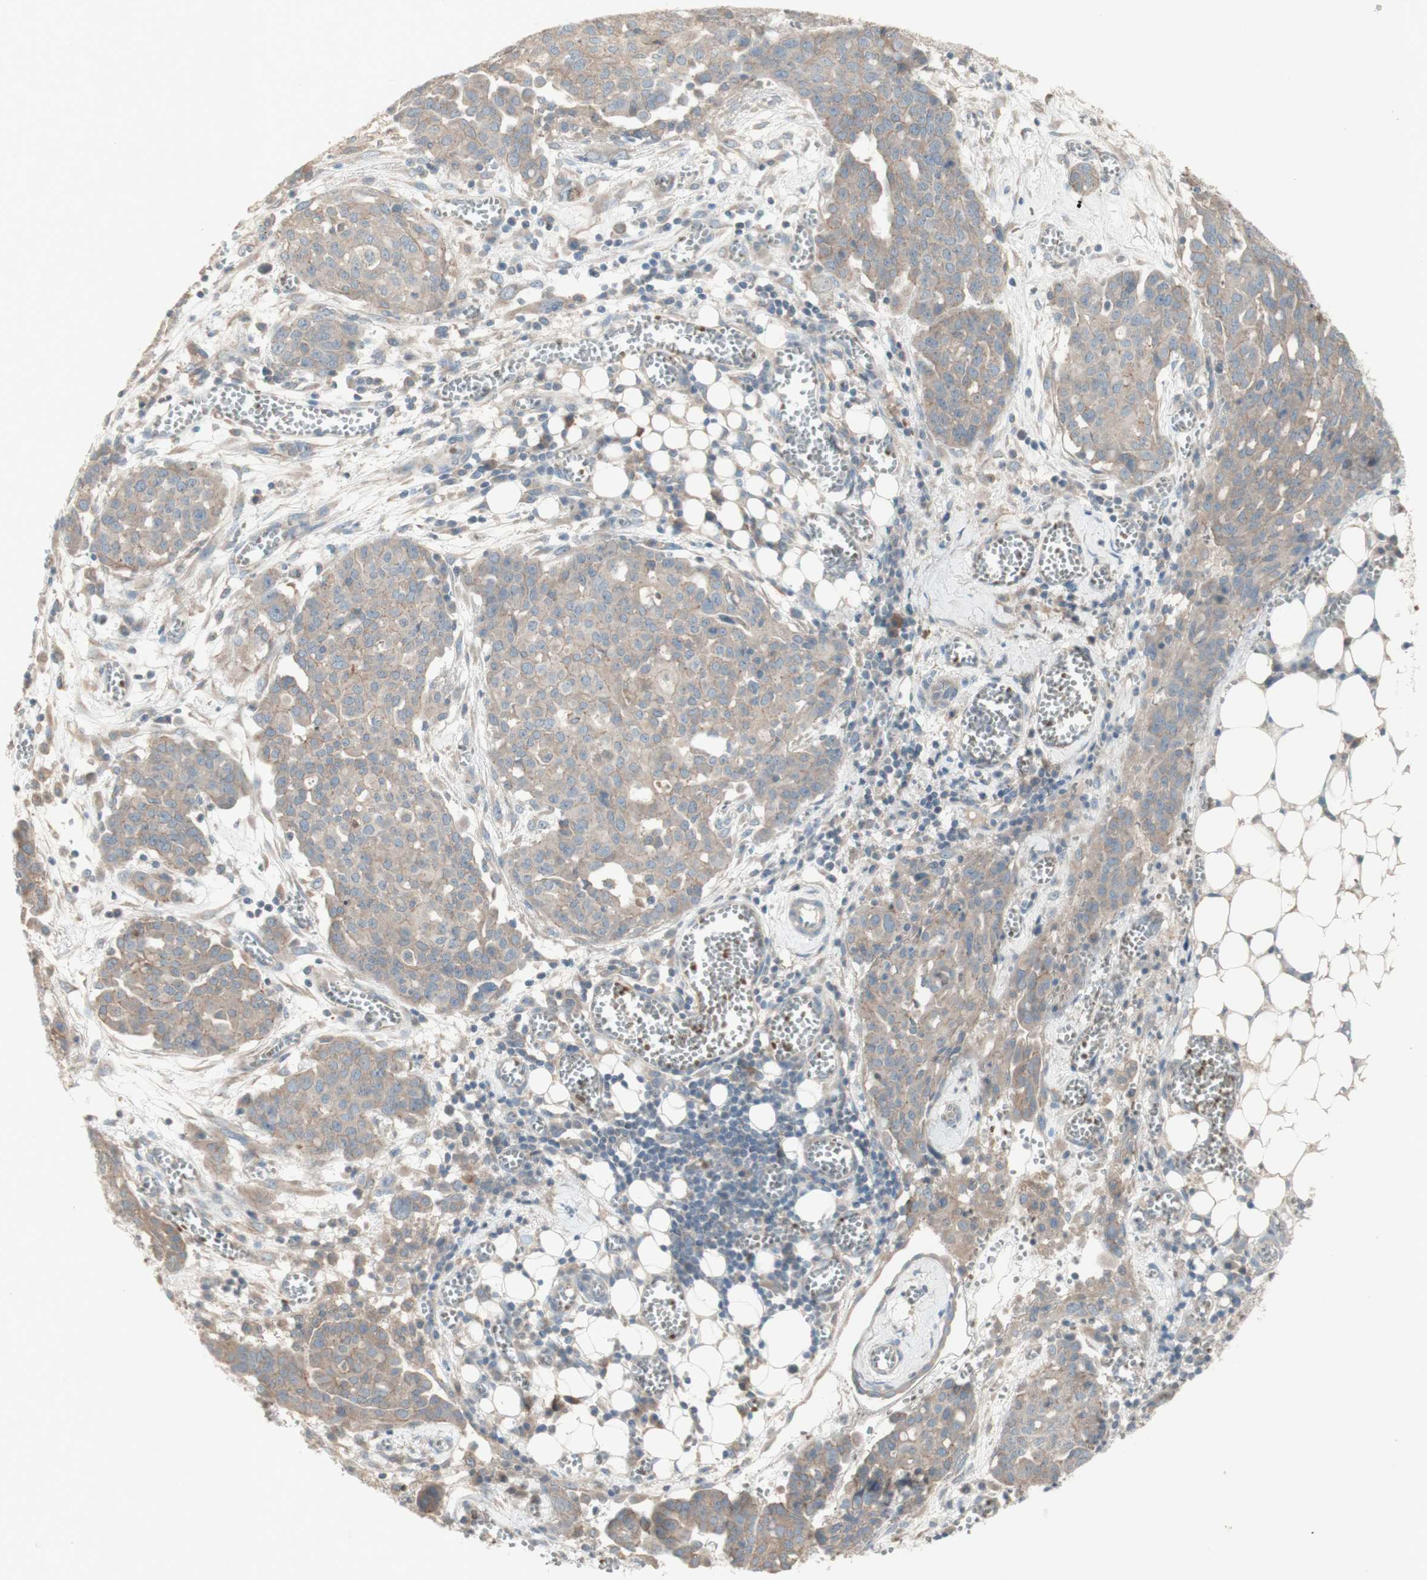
{"staining": {"intensity": "weak", "quantity": ">75%", "location": "cytoplasmic/membranous"}, "tissue": "ovarian cancer", "cell_type": "Tumor cells", "image_type": "cancer", "snomed": [{"axis": "morphology", "description": "Cystadenocarcinoma, serous, NOS"}, {"axis": "topography", "description": "Soft tissue"}, {"axis": "topography", "description": "Ovary"}], "caption": "IHC of human ovarian cancer reveals low levels of weak cytoplasmic/membranous expression in approximately >75% of tumor cells. The protein of interest is shown in brown color, while the nuclei are stained blue.", "gene": "PTGER4", "patient": {"sex": "female", "age": 57}}